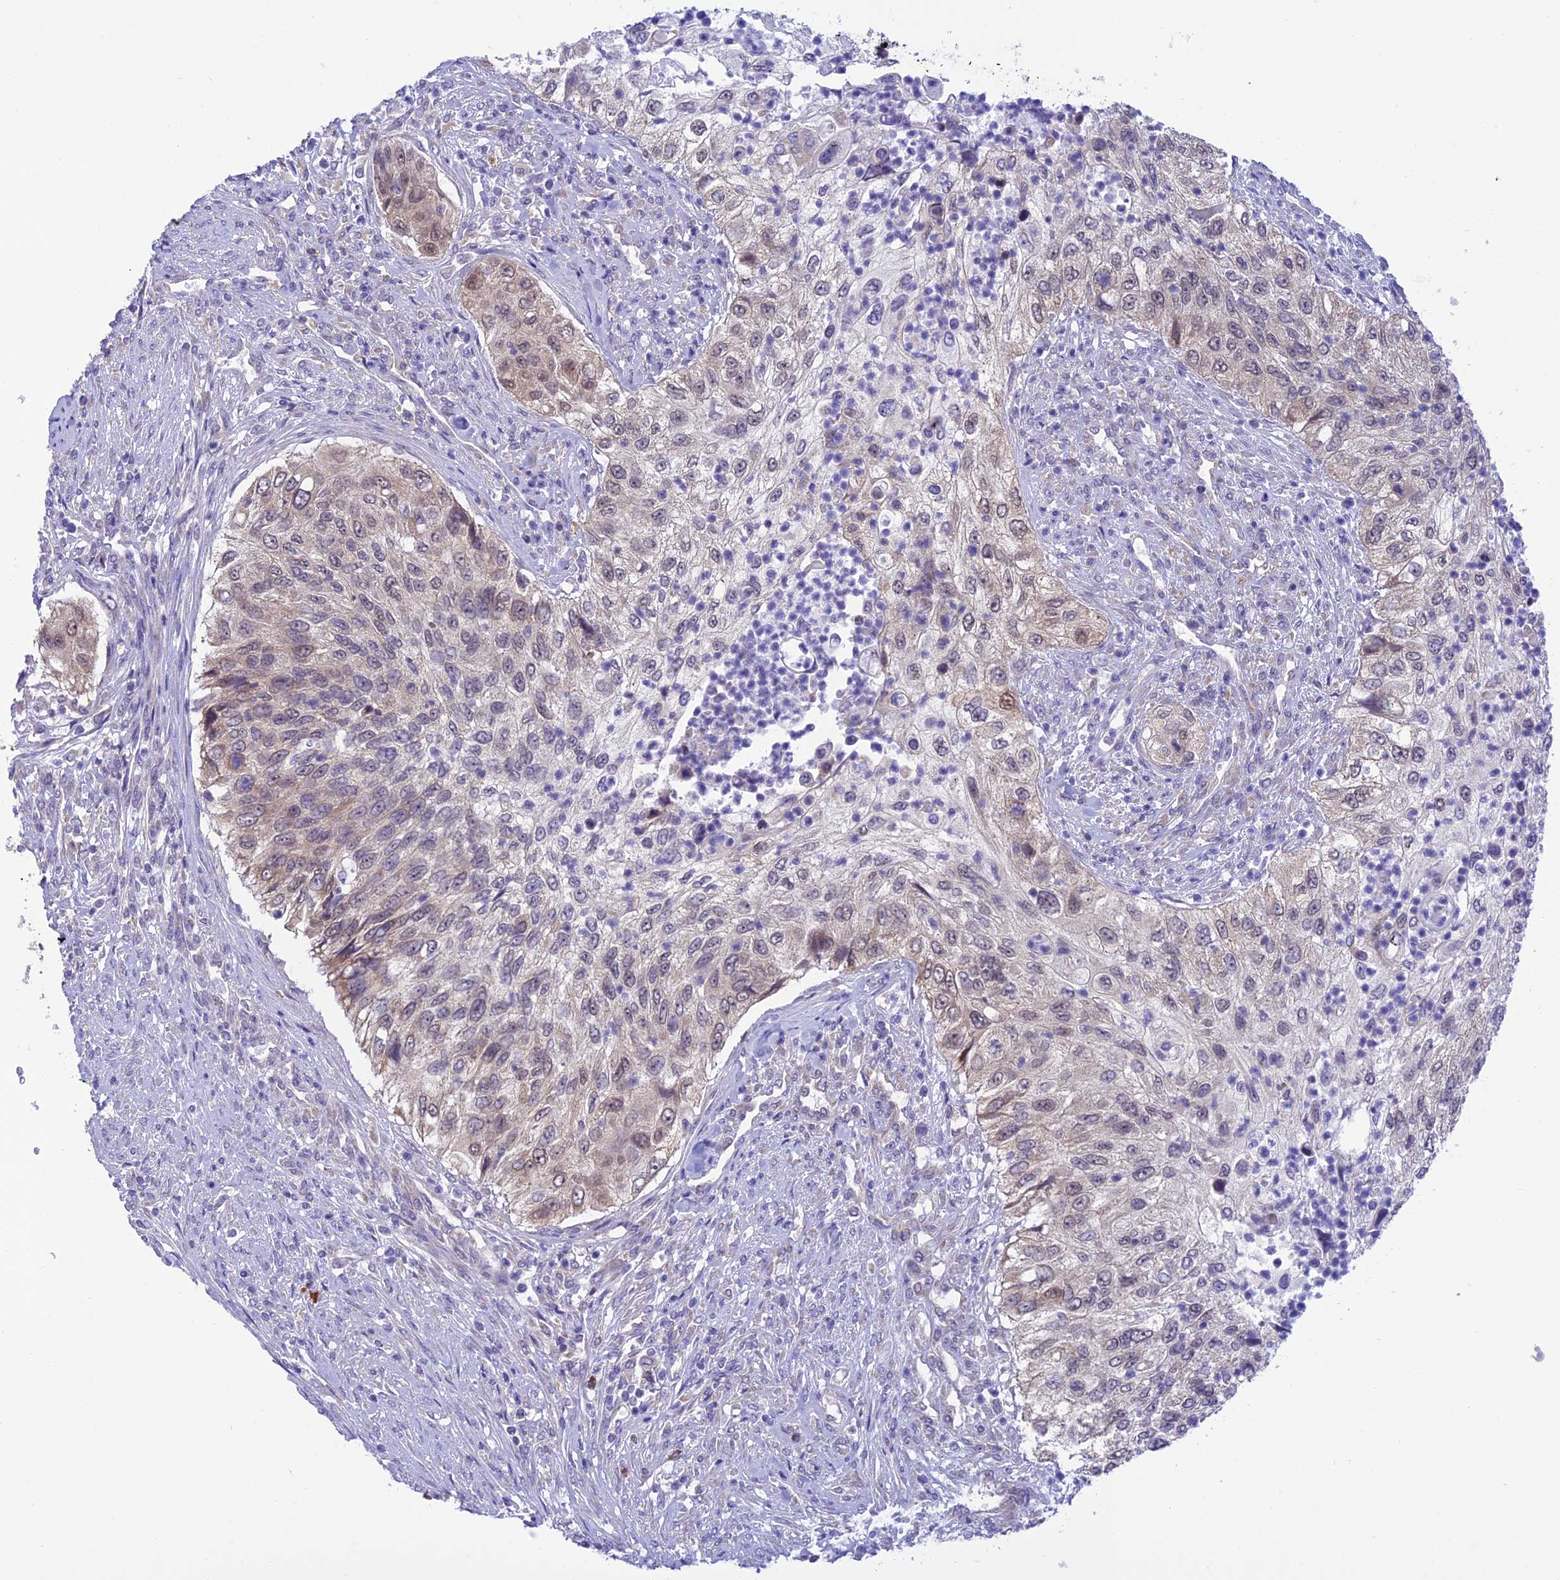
{"staining": {"intensity": "weak", "quantity": "<25%", "location": "cytoplasmic/membranous"}, "tissue": "urothelial cancer", "cell_type": "Tumor cells", "image_type": "cancer", "snomed": [{"axis": "morphology", "description": "Urothelial carcinoma, High grade"}, {"axis": "topography", "description": "Urinary bladder"}], "caption": "Immunohistochemistry (IHC) histopathology image of urothelial carcinoma (high-grade) stained for a protein (brown), which exhibits no positivity in tumor cells.", "gene": "RNF126", "patient": {"sex": "female", "age": 60}}